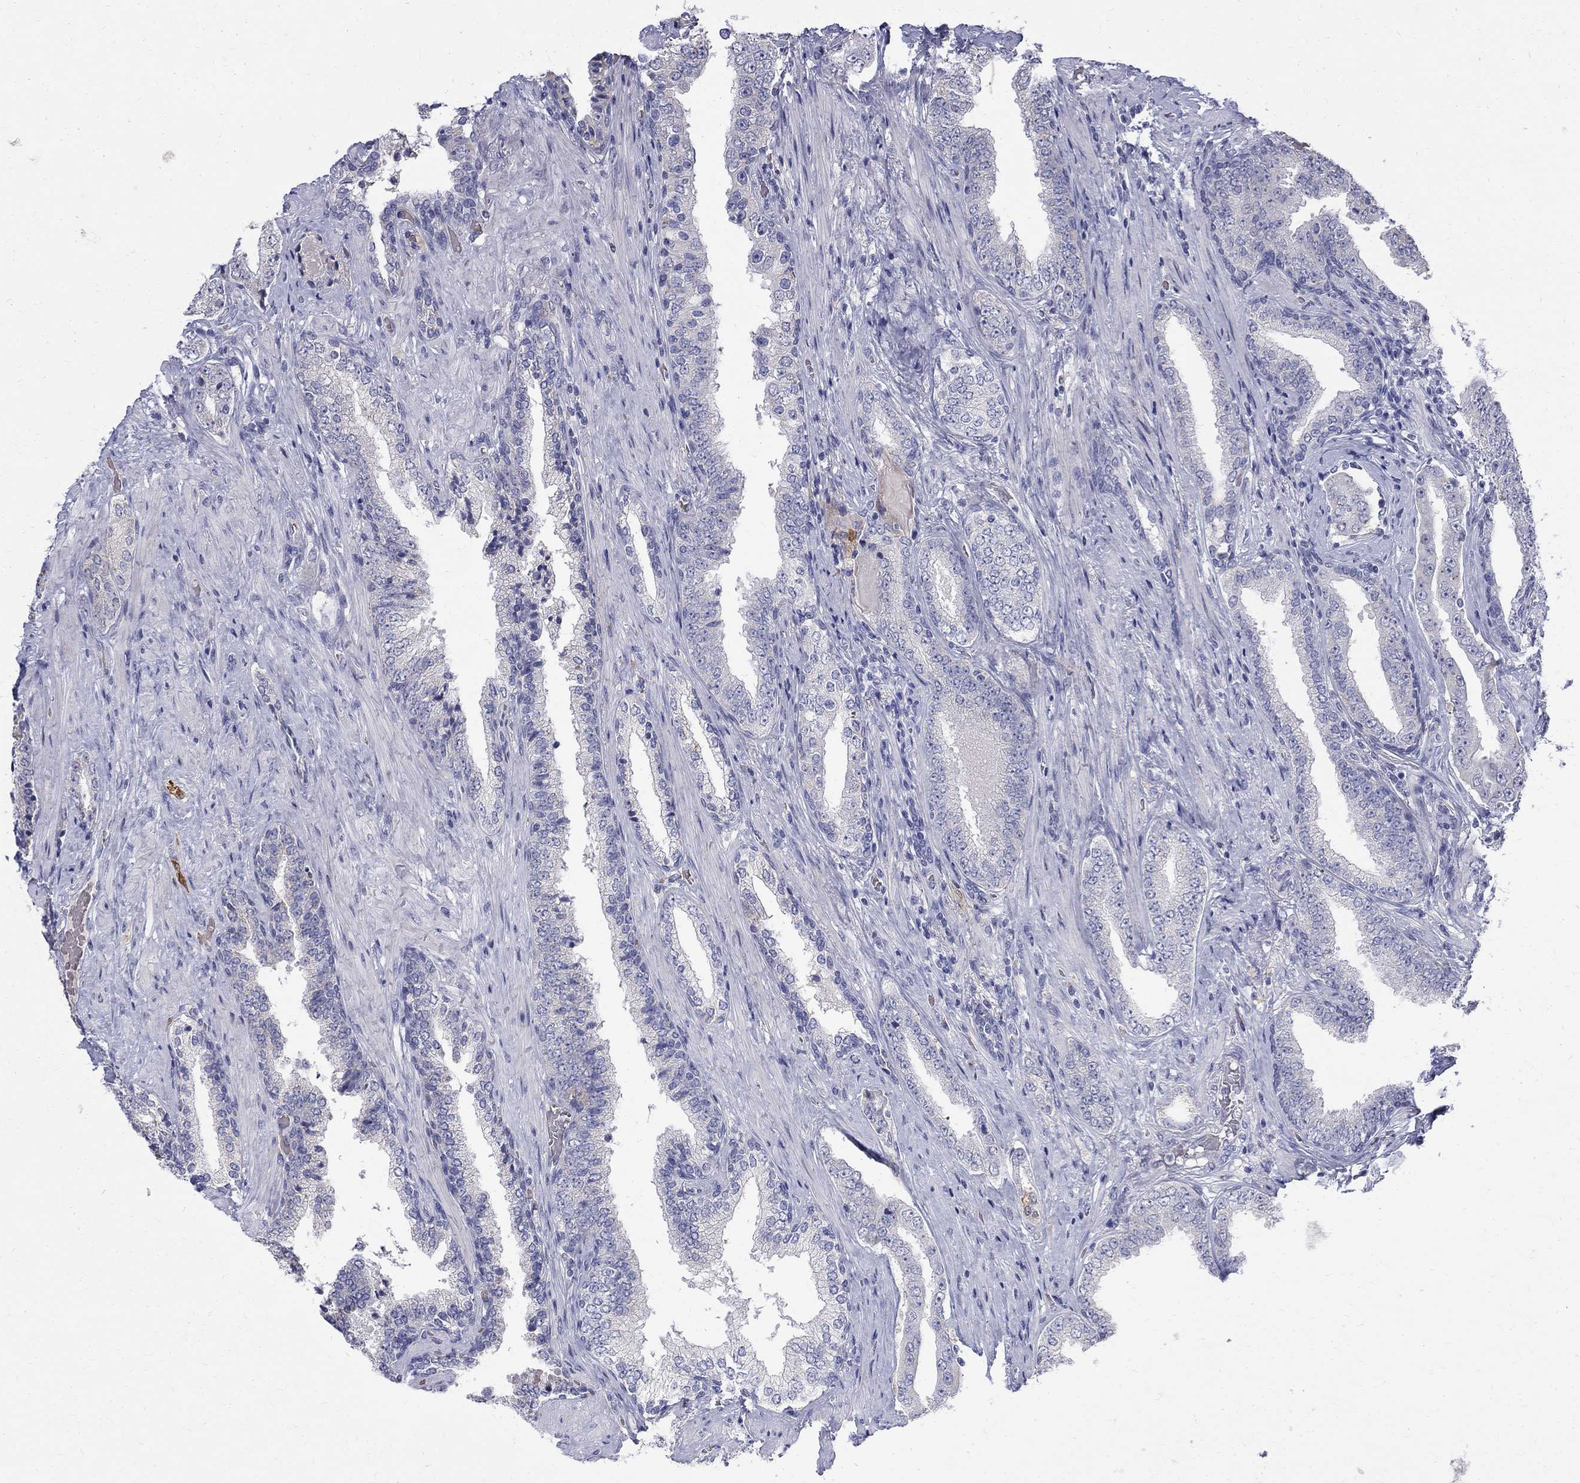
{"staining": {"intensity": "negative", "quantity": "none", "location": "none"}, "tissue": "prostate cancer", "cell_type": "Tumor cells", "image_type": "cancer", "snomed": [{"axis": "morphology", "description": "Adenocarcinoma, Low grade"}, {"axis": "topography", "description": "Prostate and seminal vesicle, NOS"}], "caption": "A high-resolution micrograph shows immunohistochemistry (IHC) staining of prostate cancer, which exhibits no significant expression in tumor cells. (DAB immunohistochemistry with hematoxylin counter stain).", "gene": "AGER", "patient": {"sex": "male", "age": 61}}